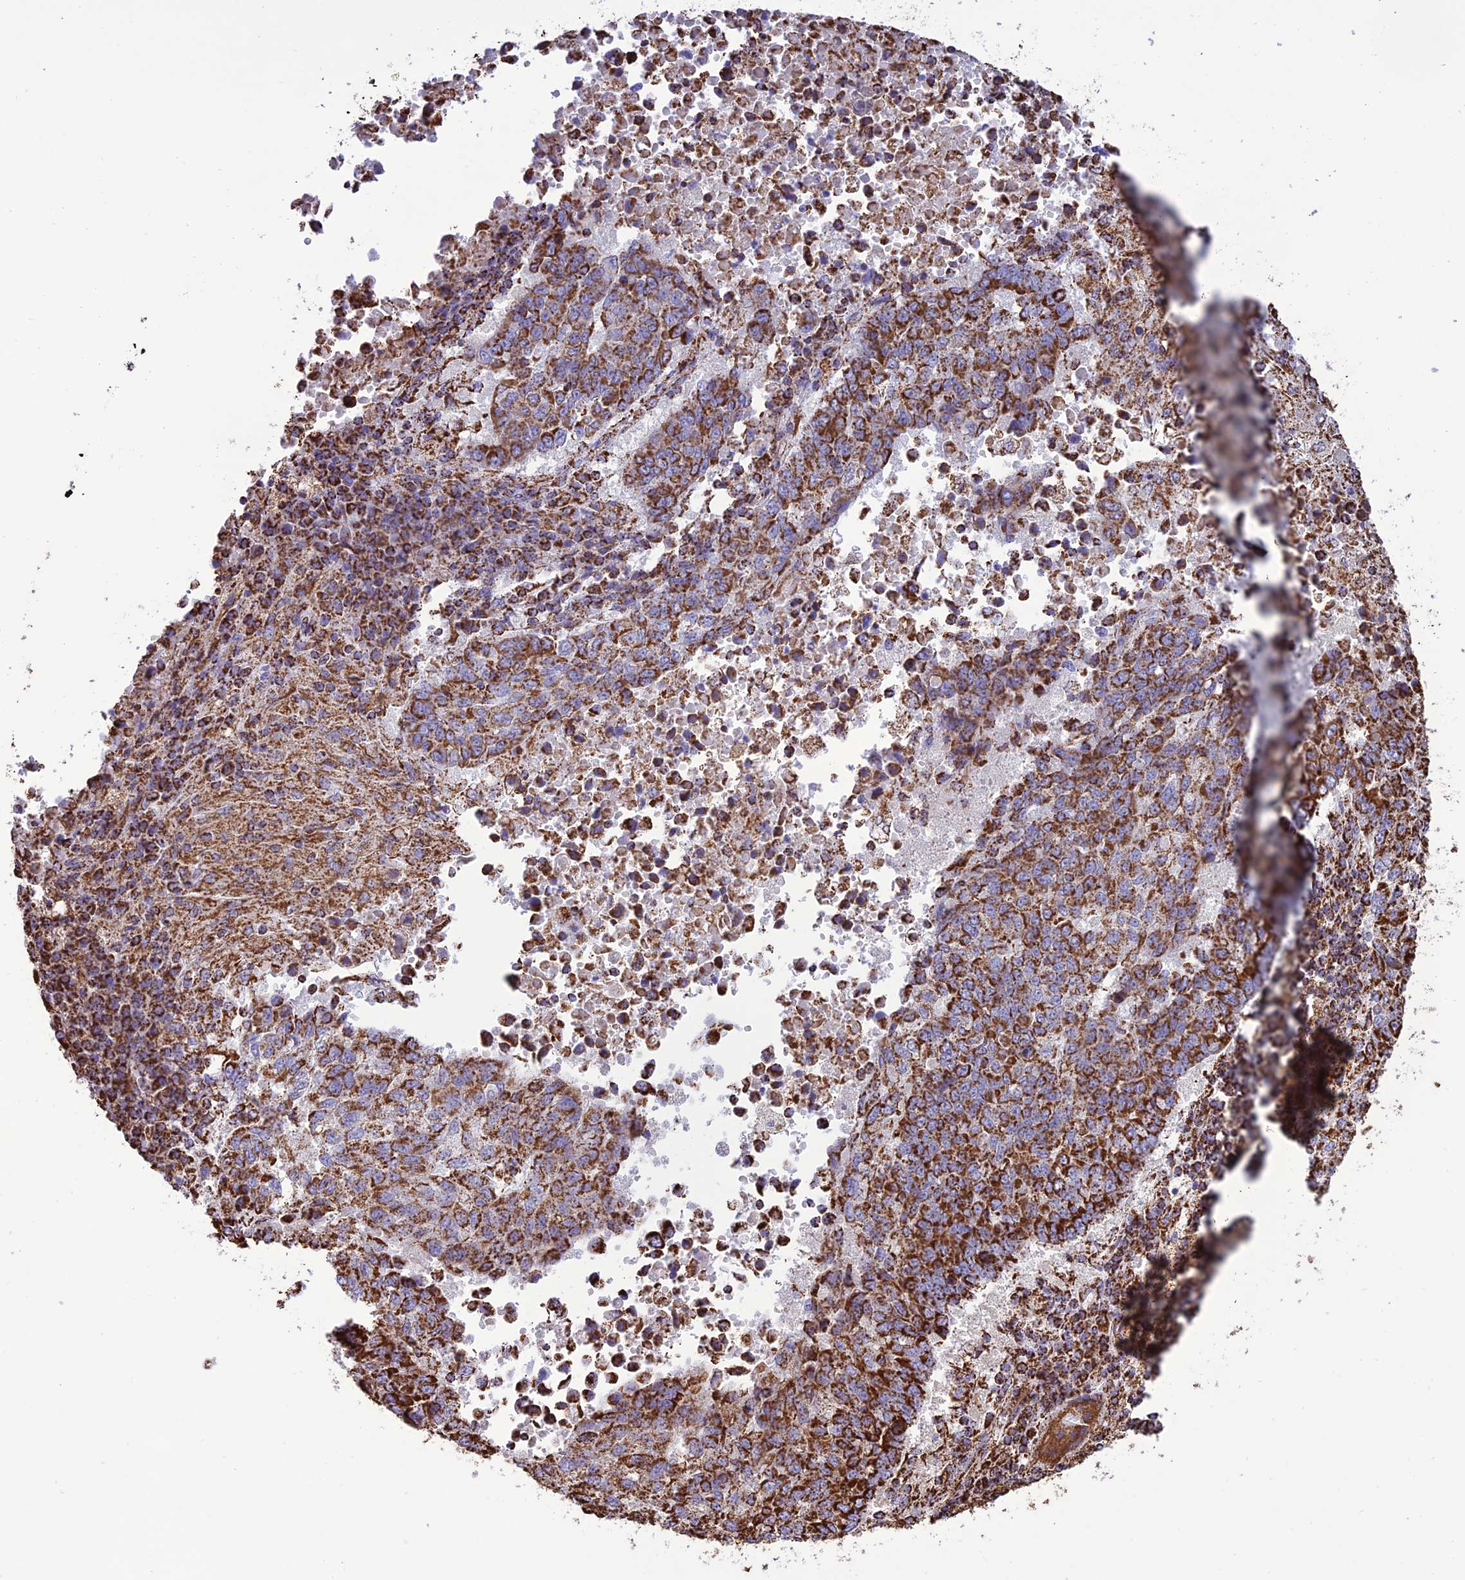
{"staining": {"intensity": "strong", "quantity": ">75%", "location": "cytoplasmic/membranous"}, "tissue": "lung cancer", "cell_type": "Tumor cells", "image_type": "cancer", "snomed": [{"axis": "morphology", "description": "Squamous cell carcinoma, NOS"}, {"axis": "topography", "description": "Lung"}], "caption": "Immunohistochemistry (IHC) image of lung squamous cell carcinoma stained for a protein (brown), which shows high levels of strong cytoplasmic/membranous positivity in approximately >75% of tumor cells.", "gene": "NDUFAF1", "patient": {"sex": "male", "age": 73}}